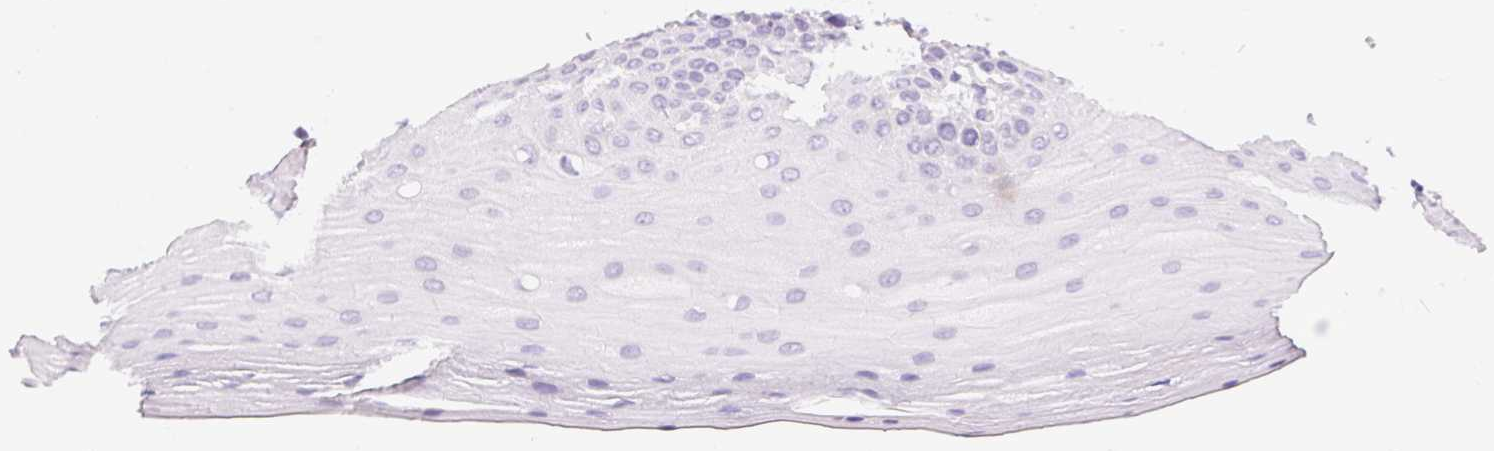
{"staining": {"intensity": "negative", "quantity": "none", "location": "none"}, "tissue": "oral mucosa", "cell_type": "Squamous epithelial cells", "image_type": "normal", "snomed": [{"axis": "morphology", "description": "Normal tissue, NOS"}, {"axis": "morphology", "description": "Normal morphology"}, {"axis": "topography", "description": "Oral tissue"}], "caption": "Immunohistochemistry (IHC) of normal oral mucosa exhibits no positivity in squamous epithelial cells. (Immunohistochemistry (IHC), brightfield microscopy, high magnification).", "gene": "XDH", "patient": {"sex": "female", "age": 76}}